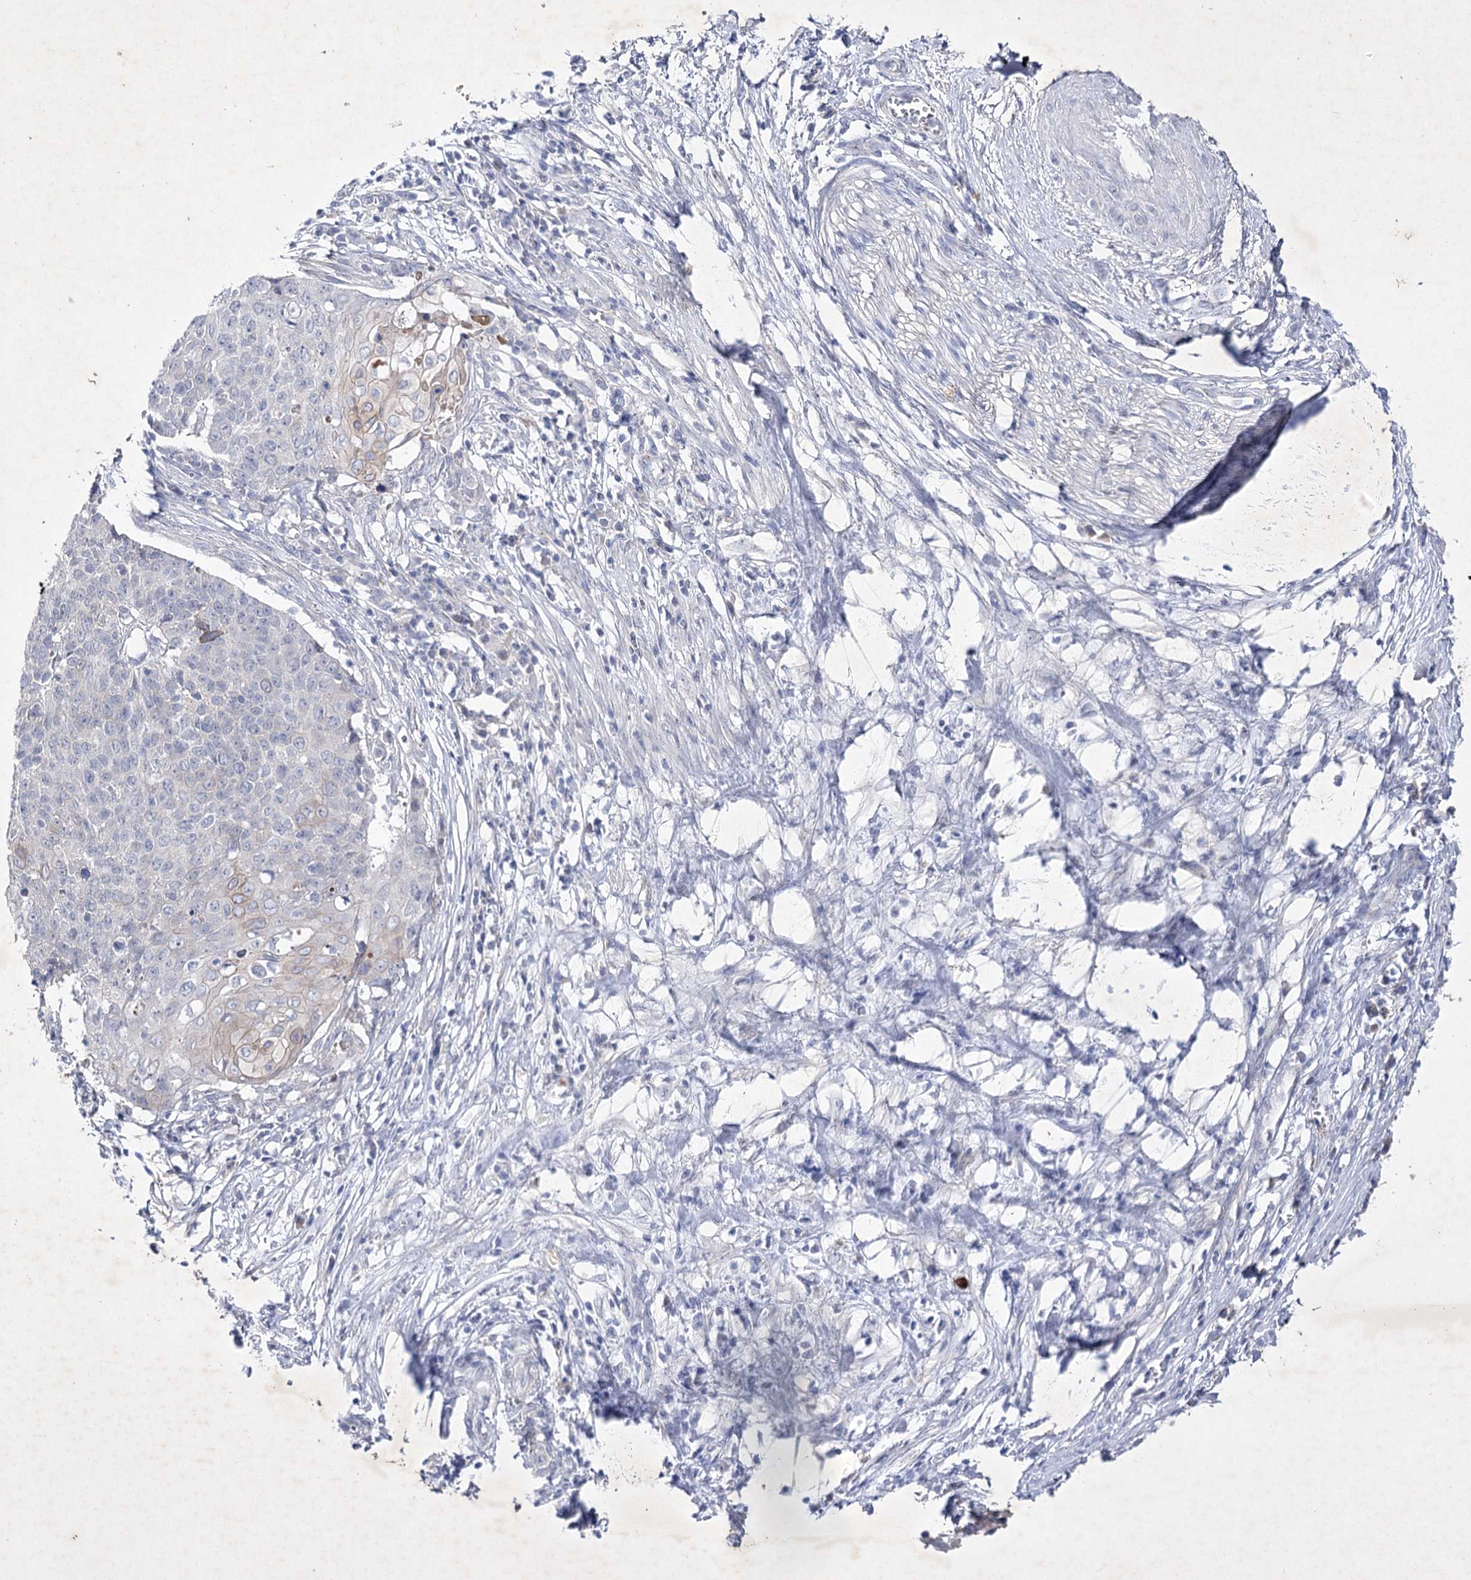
{"staining": {"intensity": "negative", "quantity": "none", "location": "none"}, "tissue": "cervical cancer", "cell_type": "Tumor cells", "image_type": "cancer", "snomed": [{"axis": "morphology", "description": "Squamous cell carcinoma, NOS"}, {"axis": "topography", "description": "Cervix"}], "caption": "DAB immunohistochemical staining of cervical cancer (squamous cell carcinoma) displays no significant staining in tumor cells.", "gene": "COX15", "patient": {"sex": "female", "age": 39}}